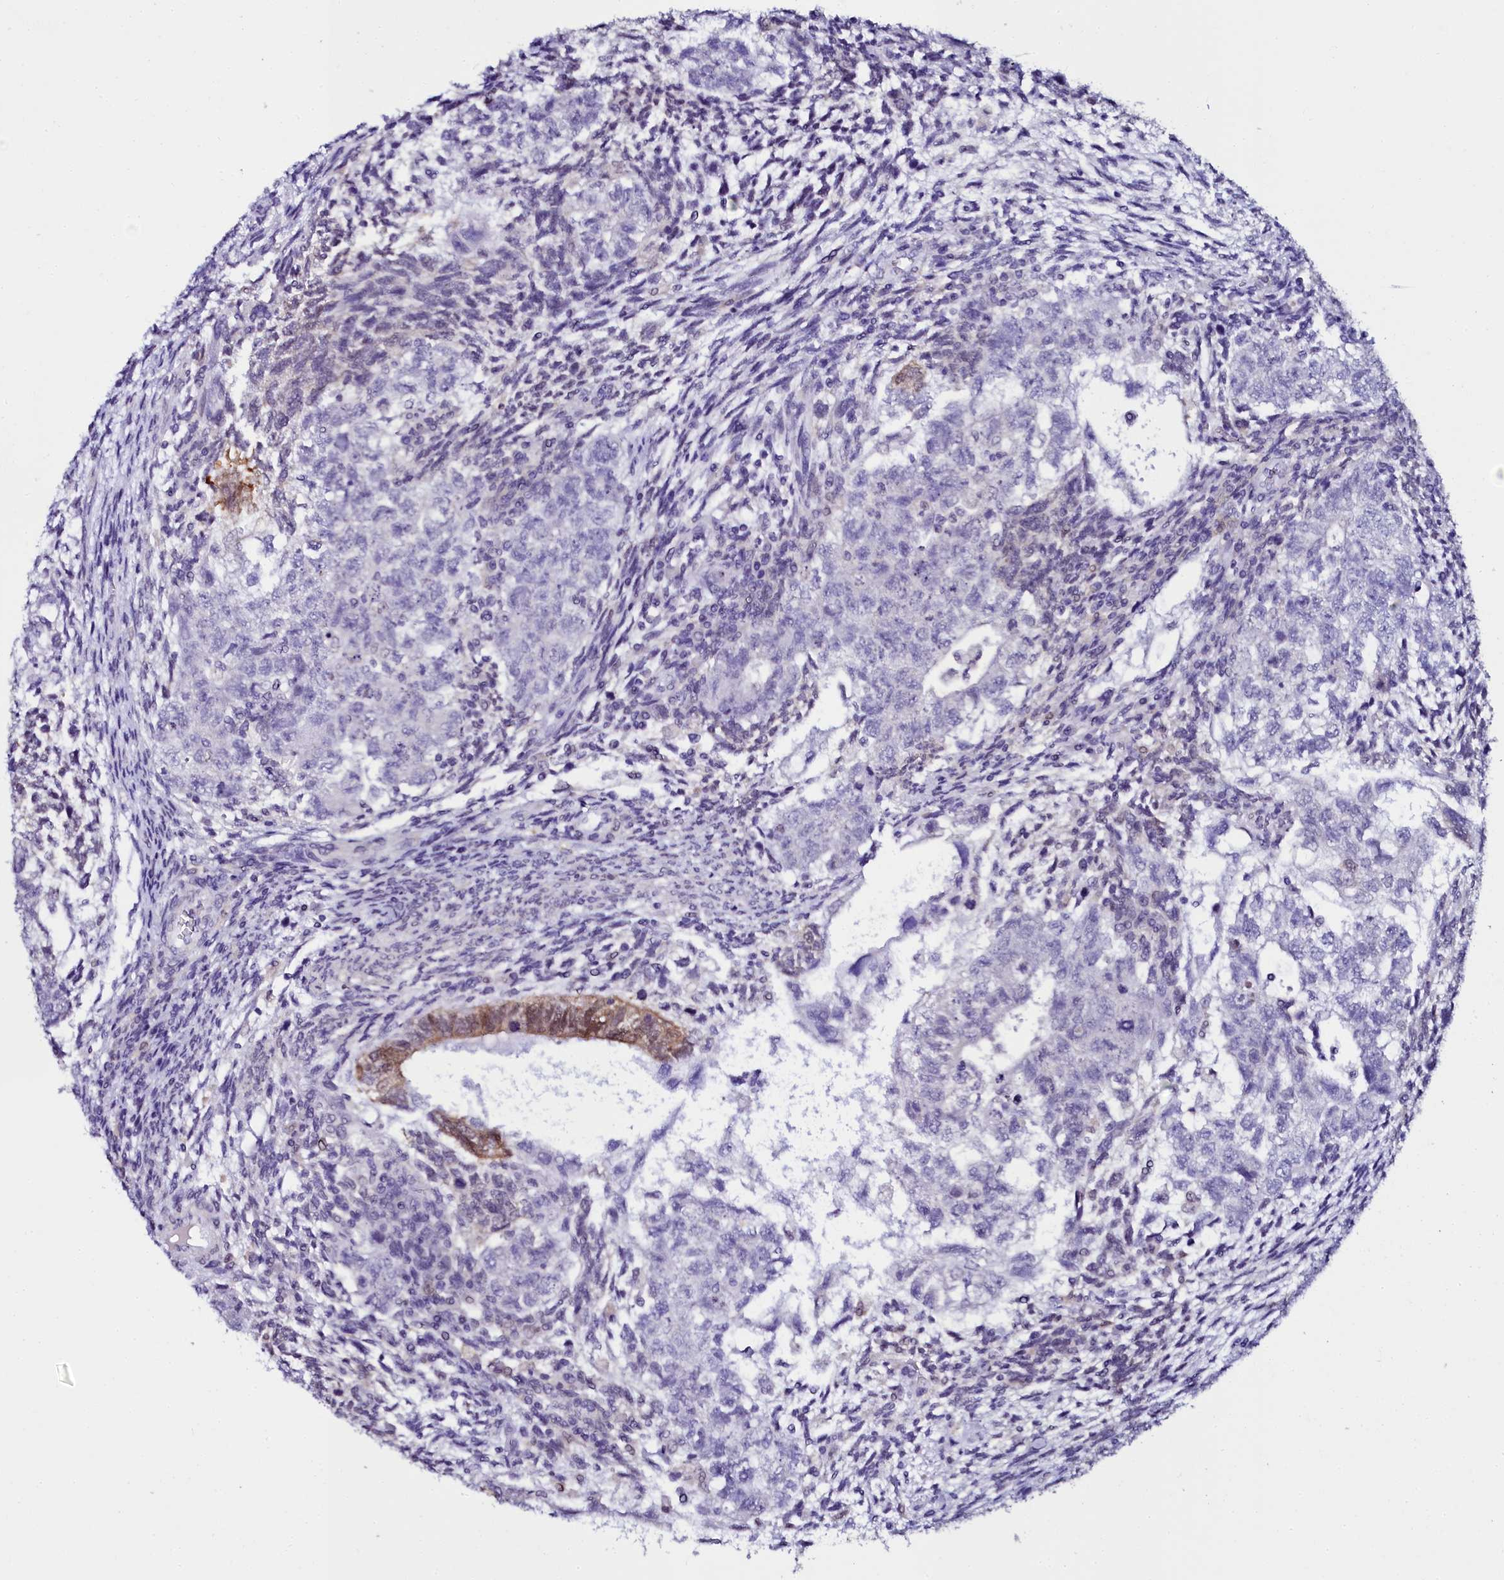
{"staining": {"intensity": "negative", "quantity": "none", "location": "none"}, "tissue": "testis cancer", "cell_type": "Tumor cells", "image_type": "cancer", "snomed": [{"axis": "morphology", "description": "Carcinoma, Embryonal, NOS"}, {"axis": "topography", "description": "Testis"}], "caption": "Tumor cells are negative for brown protein staining in testis embryonal carcinoma.", "gene": "SORD", "patient": {"sex": "male", "age": 37}}